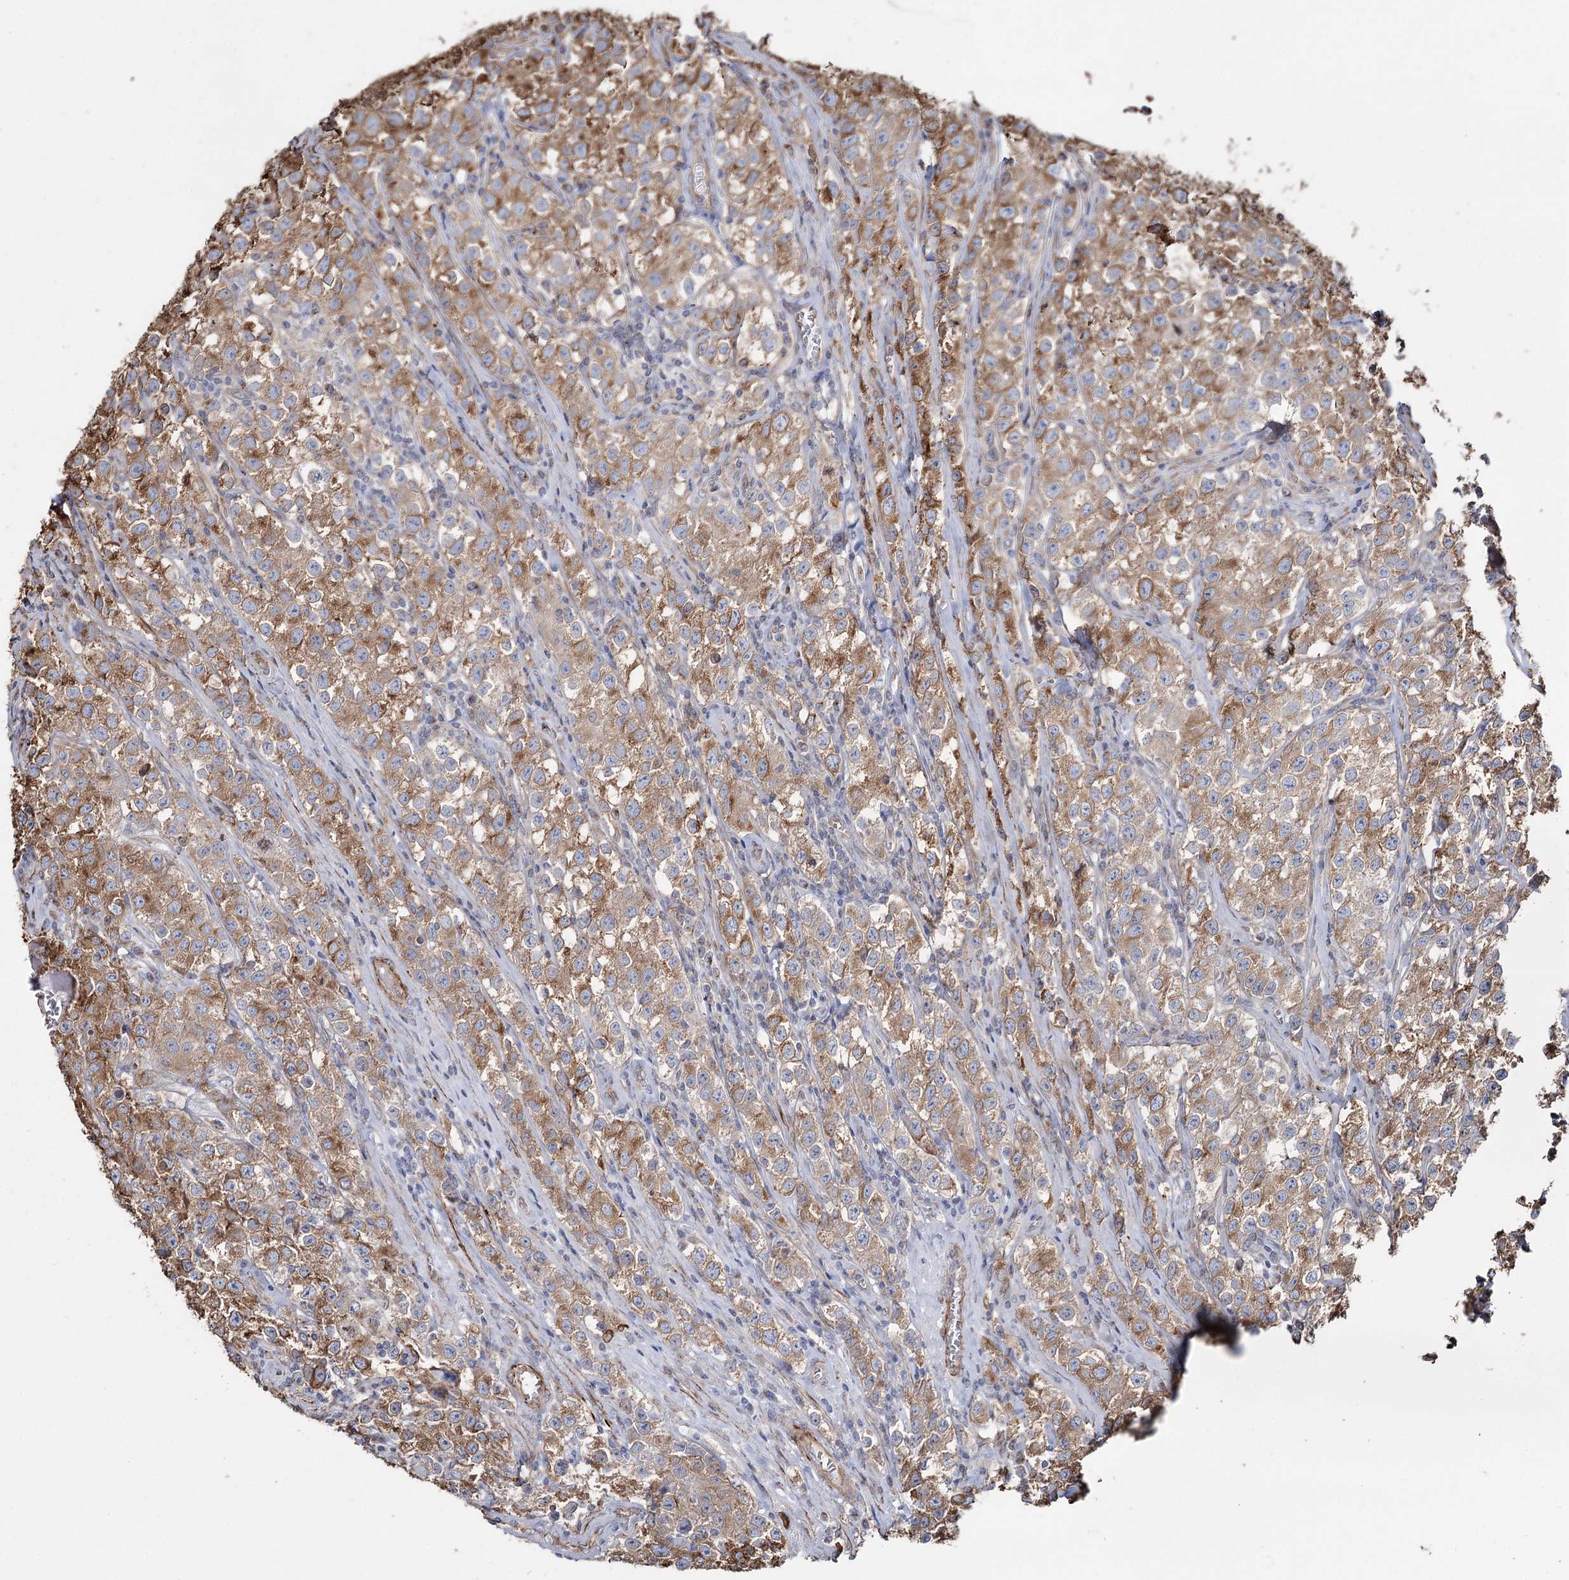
{"staining": {"intensity": "moderate", "quantity": ">75%", "location": "cytoplasmic/membranous"}, "tissue": "testis cancer", "cell_type": "Tumor cells", "image_type": "cancer", "snomed": [{"axis": "morphology", "description": "Seminoma, NOS"}, {"axis": "morphology", "description": "Carcinoma, Embryonal, NOS"}, {"axis": "topography", "description": "Testis"}], "caption": "Immunohistochemical staining of seminoma (testis) reveals medium levels of moderate cytoplasmic/membranous protein staining in approximately >75% of tumor cells.", "gene": "SUMF1", "patient": {"sex": "male", "age": 43}}